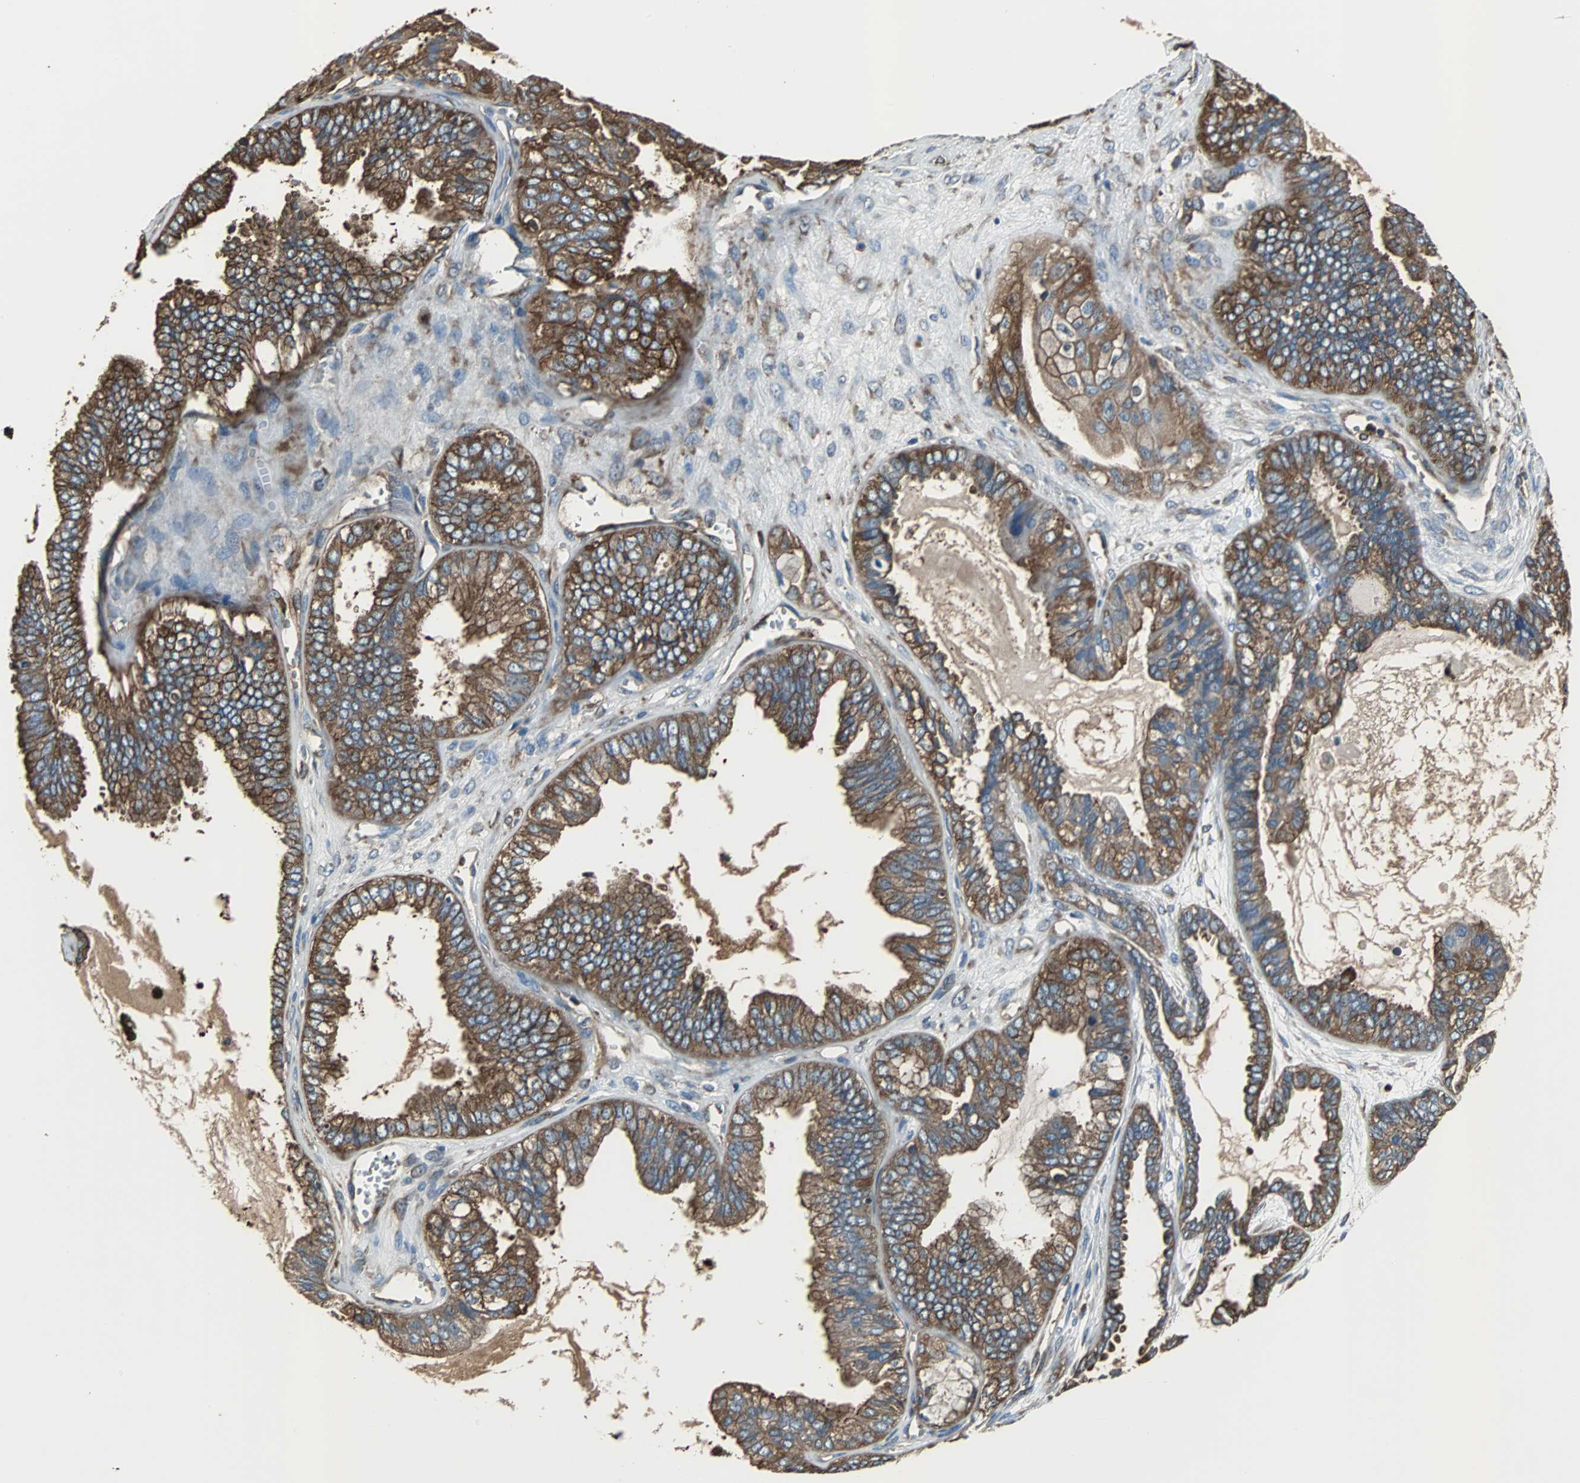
{"staining": {"intensity": "strong", "quantity": ">75%", "location": "cytoplasmic/membranous"}, "tissue": "ovarian cancer", "cell_type": "Tumor cells", "image_type": "cancer", "snomed": [{"axis": "morphology", "description": "Carcinoma, NOS"}, {"axis": "morphology", "description": "Carcinoma, endometroid"}, {"axis": "topography", "description": "Ovary"}], "caption": "Endometroid carcinoma (ovarian) stained for a protein (brown) displays strong cytoplasmic/membranous positive expression in approximately >75% of tumor cells.", "gene": "ACTN1", "patient": {"sex": "female", "age": 50}}